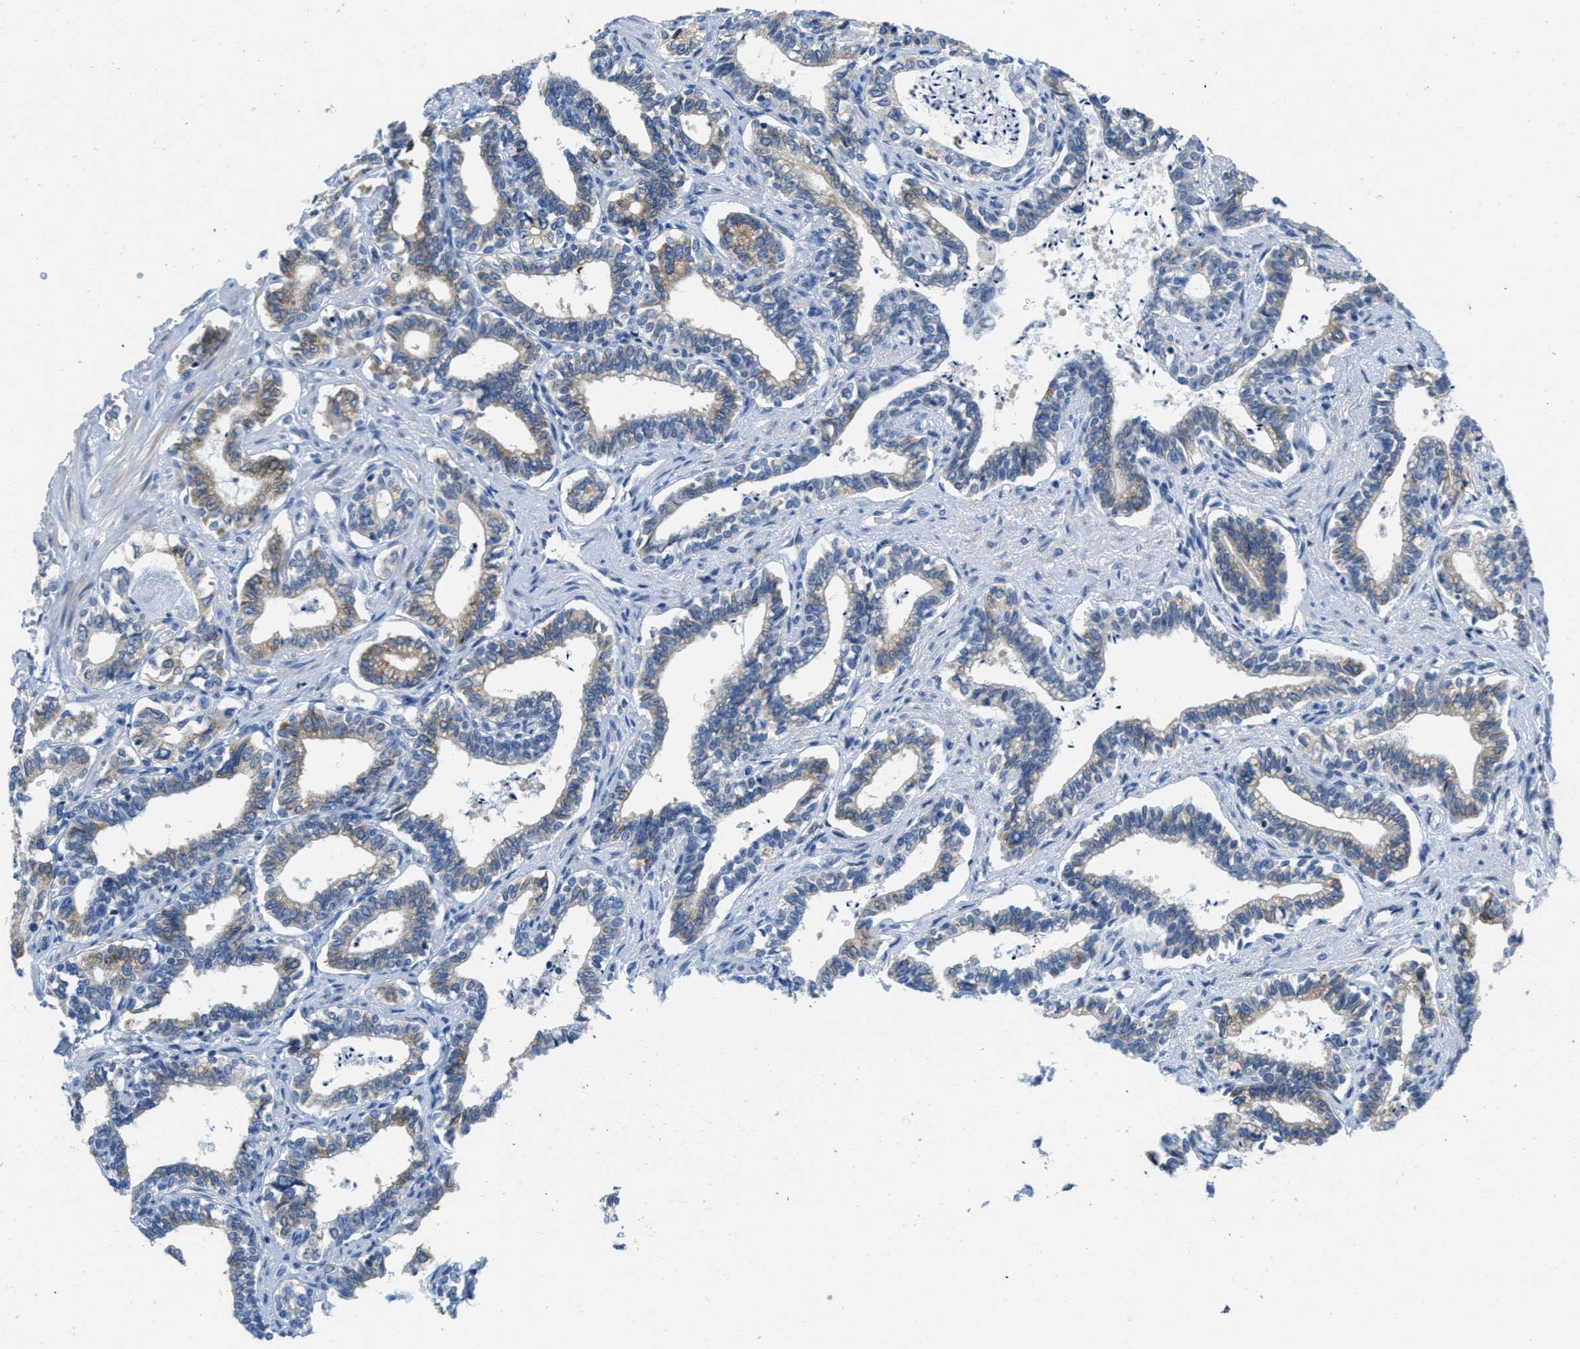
{"staining": {"intensity": "moderate", "quantity": "25%-75%", "location": "cytoplasmic/membranous"}, "tissue": "seminal vesicle", "cell_type": "Glandular cells", "image_type": "normal", "snomed": [{"axis": "morphology", "description": "Normal tissue, NOS"}, {"axis": "morphology", "description": "Adenocarcinoma, High grade"}, {"axis": "topography", "description": "Prostate"}, {"axis": "topography", "description": "Seminal veicle"}], "caption": "Immunohistochemistry (IHC) micrograph of normal seminal vesicle: seminal vesicle stained using immunohistochemistry shows medium levels of moderate protein expression localized specifically in the cytoplasmic/membranous of glandular cells, appearing as a cytoplasmic/membranous brown color.", "gene": "PTDSS1", "patient": {"sex": "male", "age": 55}}